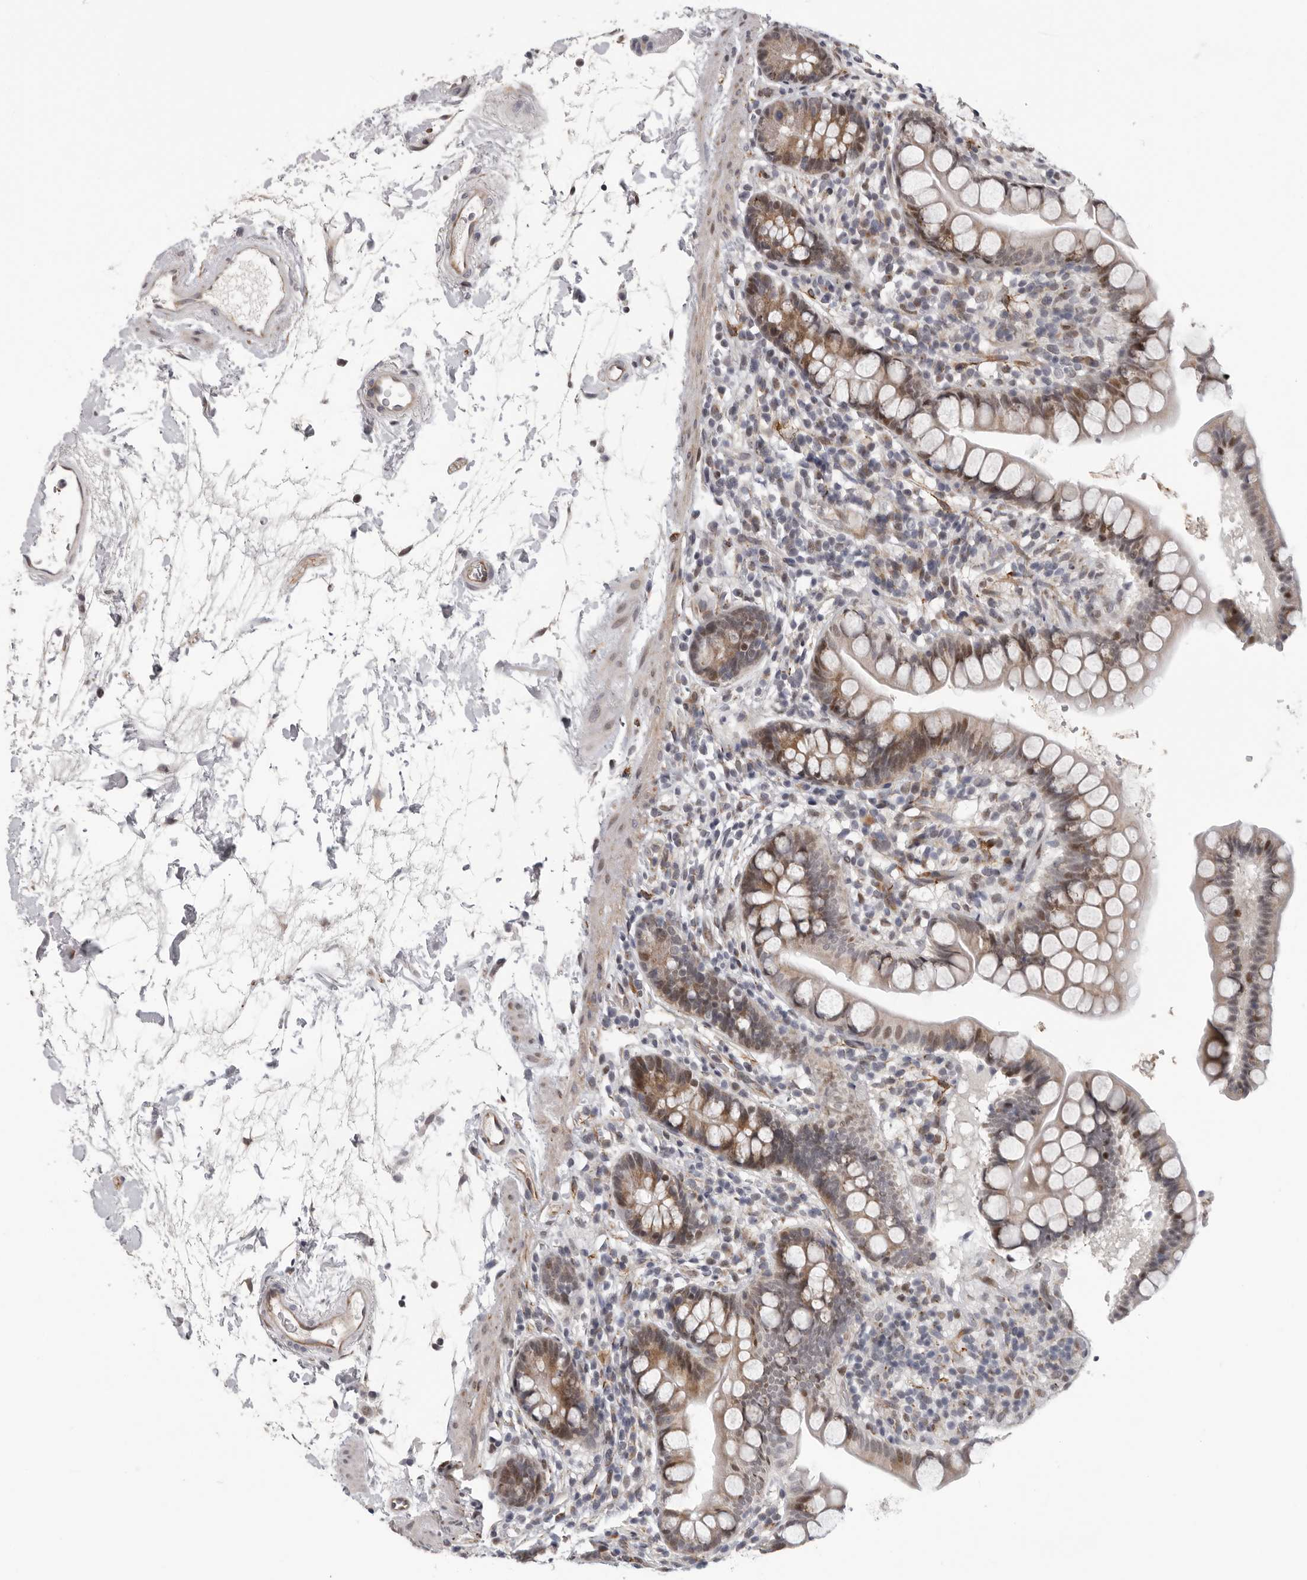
{"staining": {"intensity": "moderate", "quantity": "25%-75%", "location": "cytoplasmic/membranous,nuclear"}, "tissue": "small intestine", "cell_type": "Glandular cells", "image_type": "normal", "snomed": [{"axis": "morphology", "description": "Normal tissue, NOS"}, {"axis": "topography", "description": "Small intestine"}], "caption": "High-magnification brightfield microscopy of unremarkable small intestine stained with DAB (3,3'-diaminobenzidine) (brown) and counterstained with hematoxylin (blue). glandular cells exhibit moderate cytoplasmic/membranous,nuclear staining is seen in approximately25%-75% of cells. The staining was performed using DAB to visualize the protein expression in brown, while the nuclei were stained in blue with hematoxylin (Magnification: 20x).", "gene": "RALGPS2", "patient": {"sex": "female", "age": 84}}